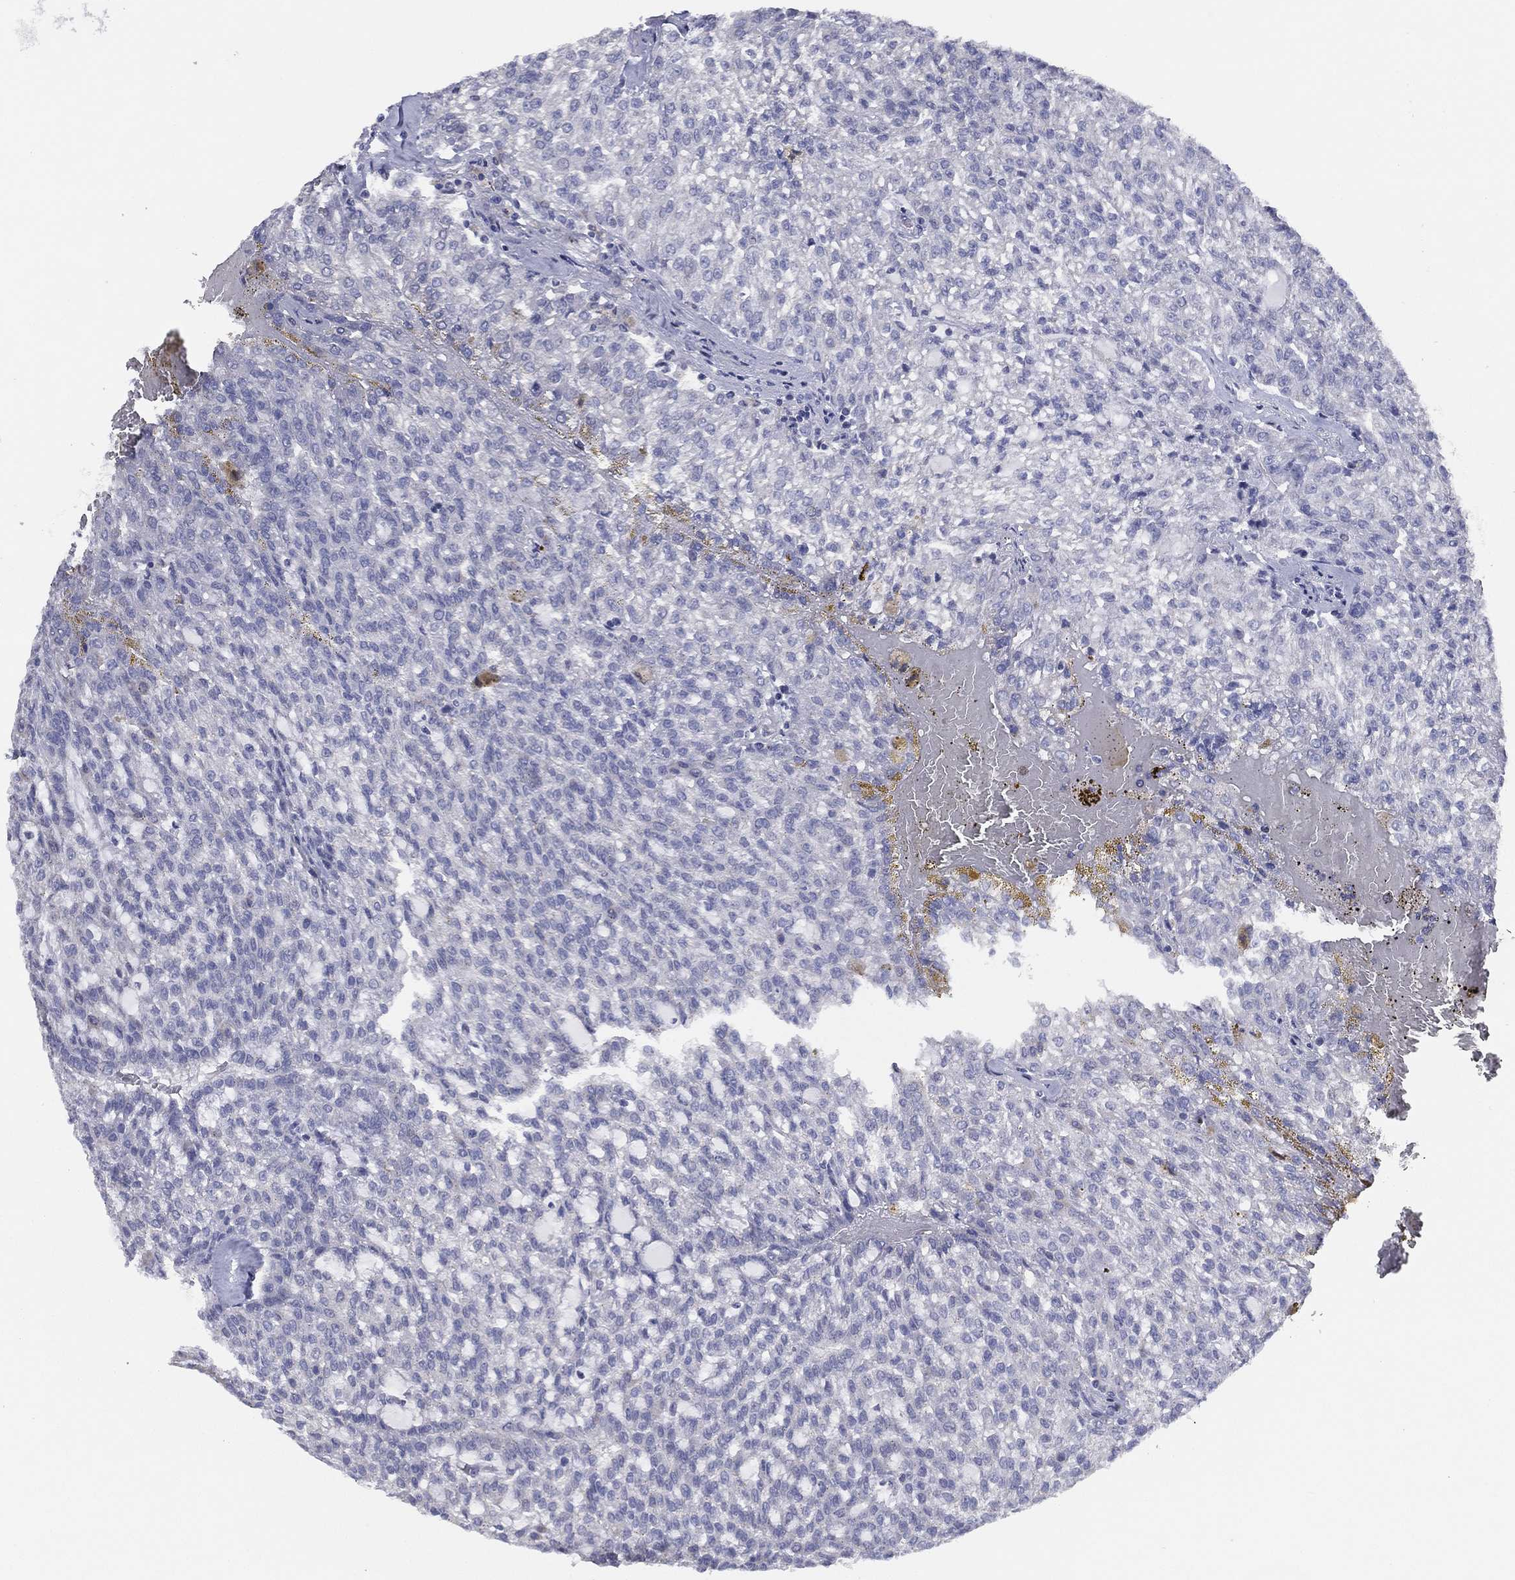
{"staining": {"intensity": "negative", "quantity": "none", "location": "none"}, "tissue": "renal cancer", "cell_type": "Tumor cells", "image_type": "cancer", "snomed": [{"axis": "morphology", "description": "Adenocarcinoma, NOS"}, {"axis": "topography", "description": "Kidney"}], "caption": "Immunohistochemical staining of adenocarcinoma (renal) displays no significant expression in tumor cells.", "gene": "SLC13A4", "patient": {"sex": "male", "age": 63}}